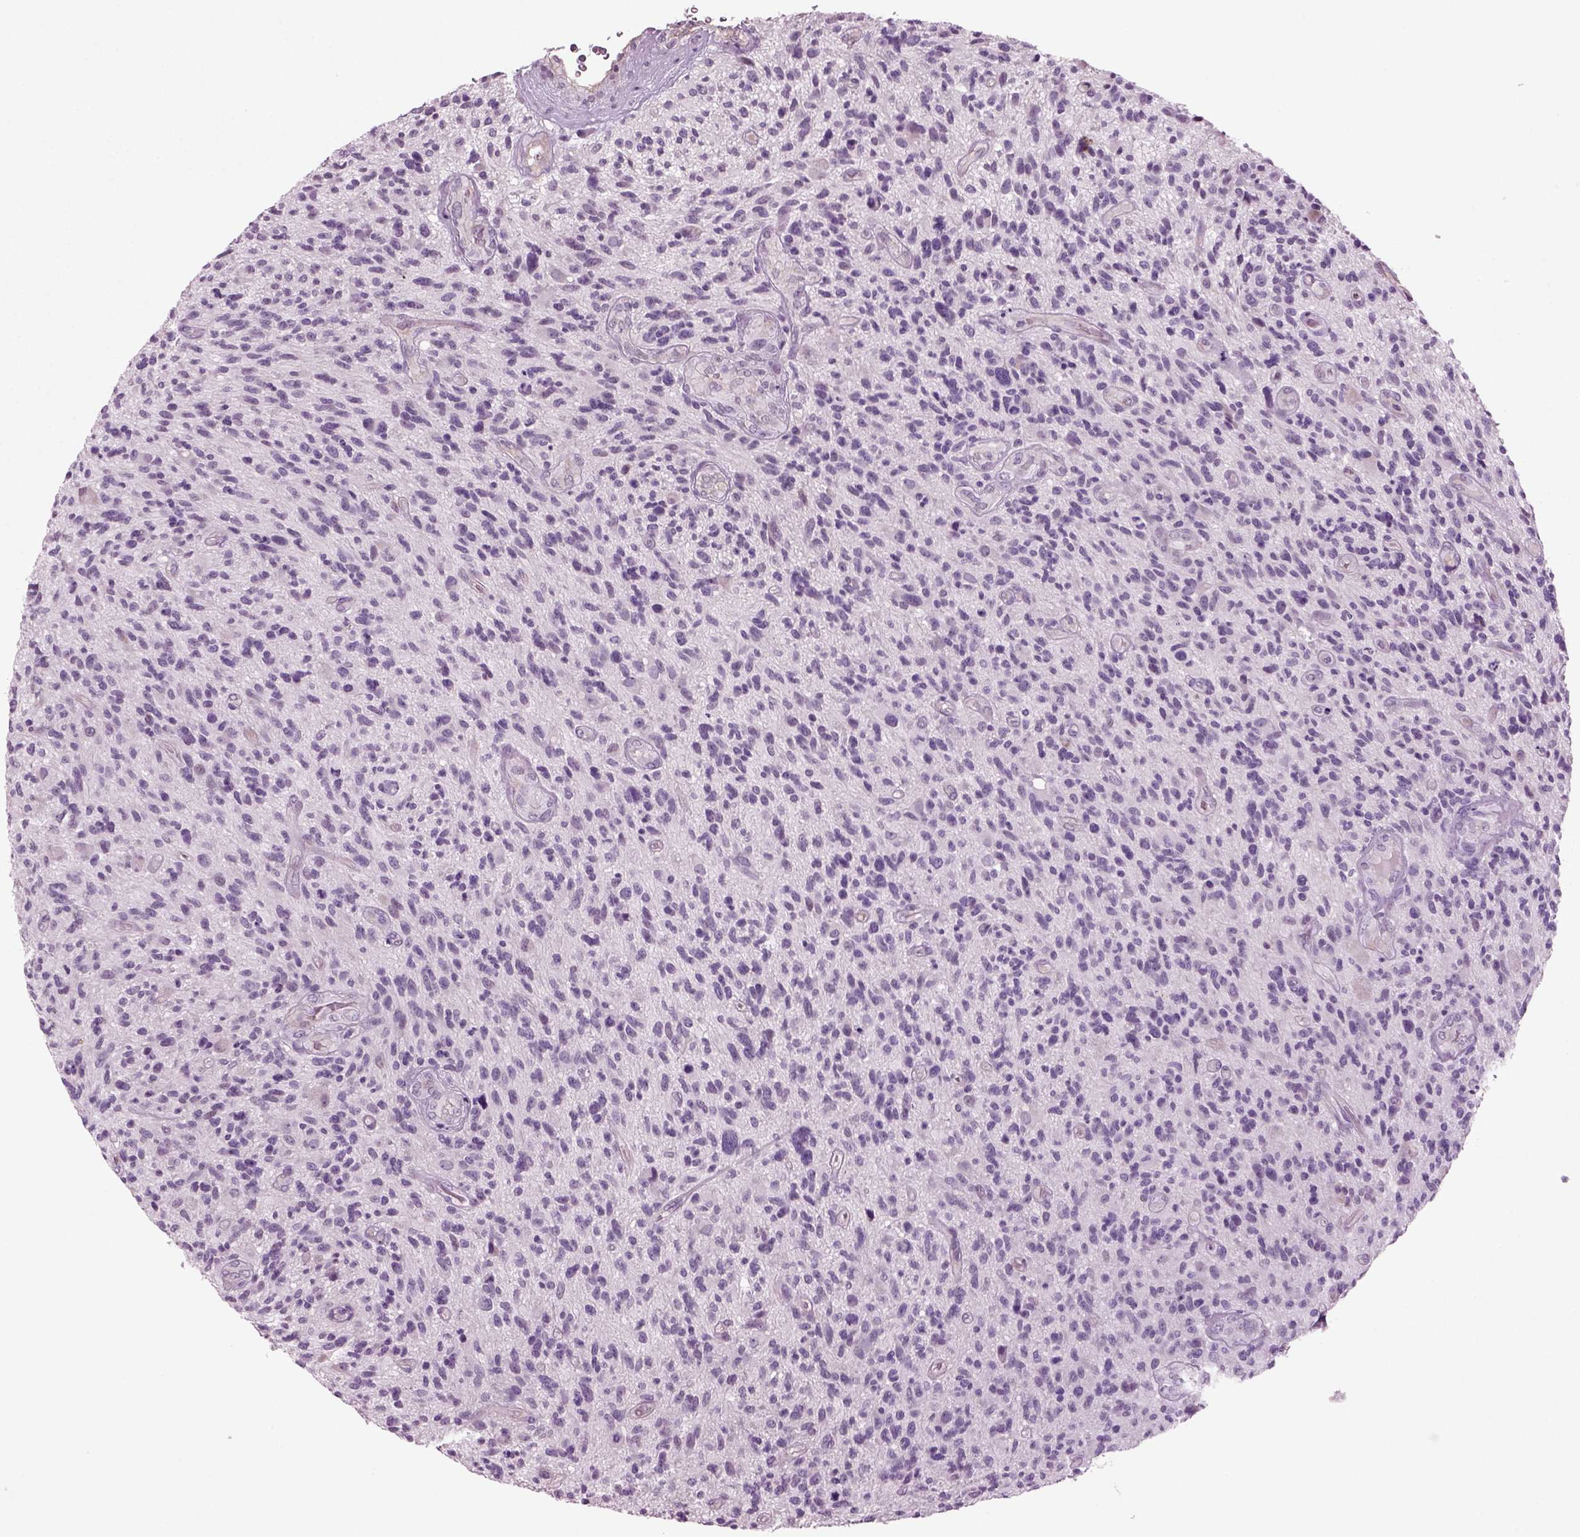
{"staining": {"intensity": "negative", "quantity": "none", "location": "none"}, "tissue": "glioma", "cell_type": "Tumor cells", "image_type": "cancer", "snomed": [{"axis": "morphology", "description": "Glioma, malignant, High grade"}, {"axis": "topography", "description": "Brain"}], "caption": "A high-resolution image shows immunohistochemistry staining of malignant high-grade glioma, which shows no significant expression in tumor cells.", "gene": "COL9A2", "patient": {"sex": "male", "age": 47}}